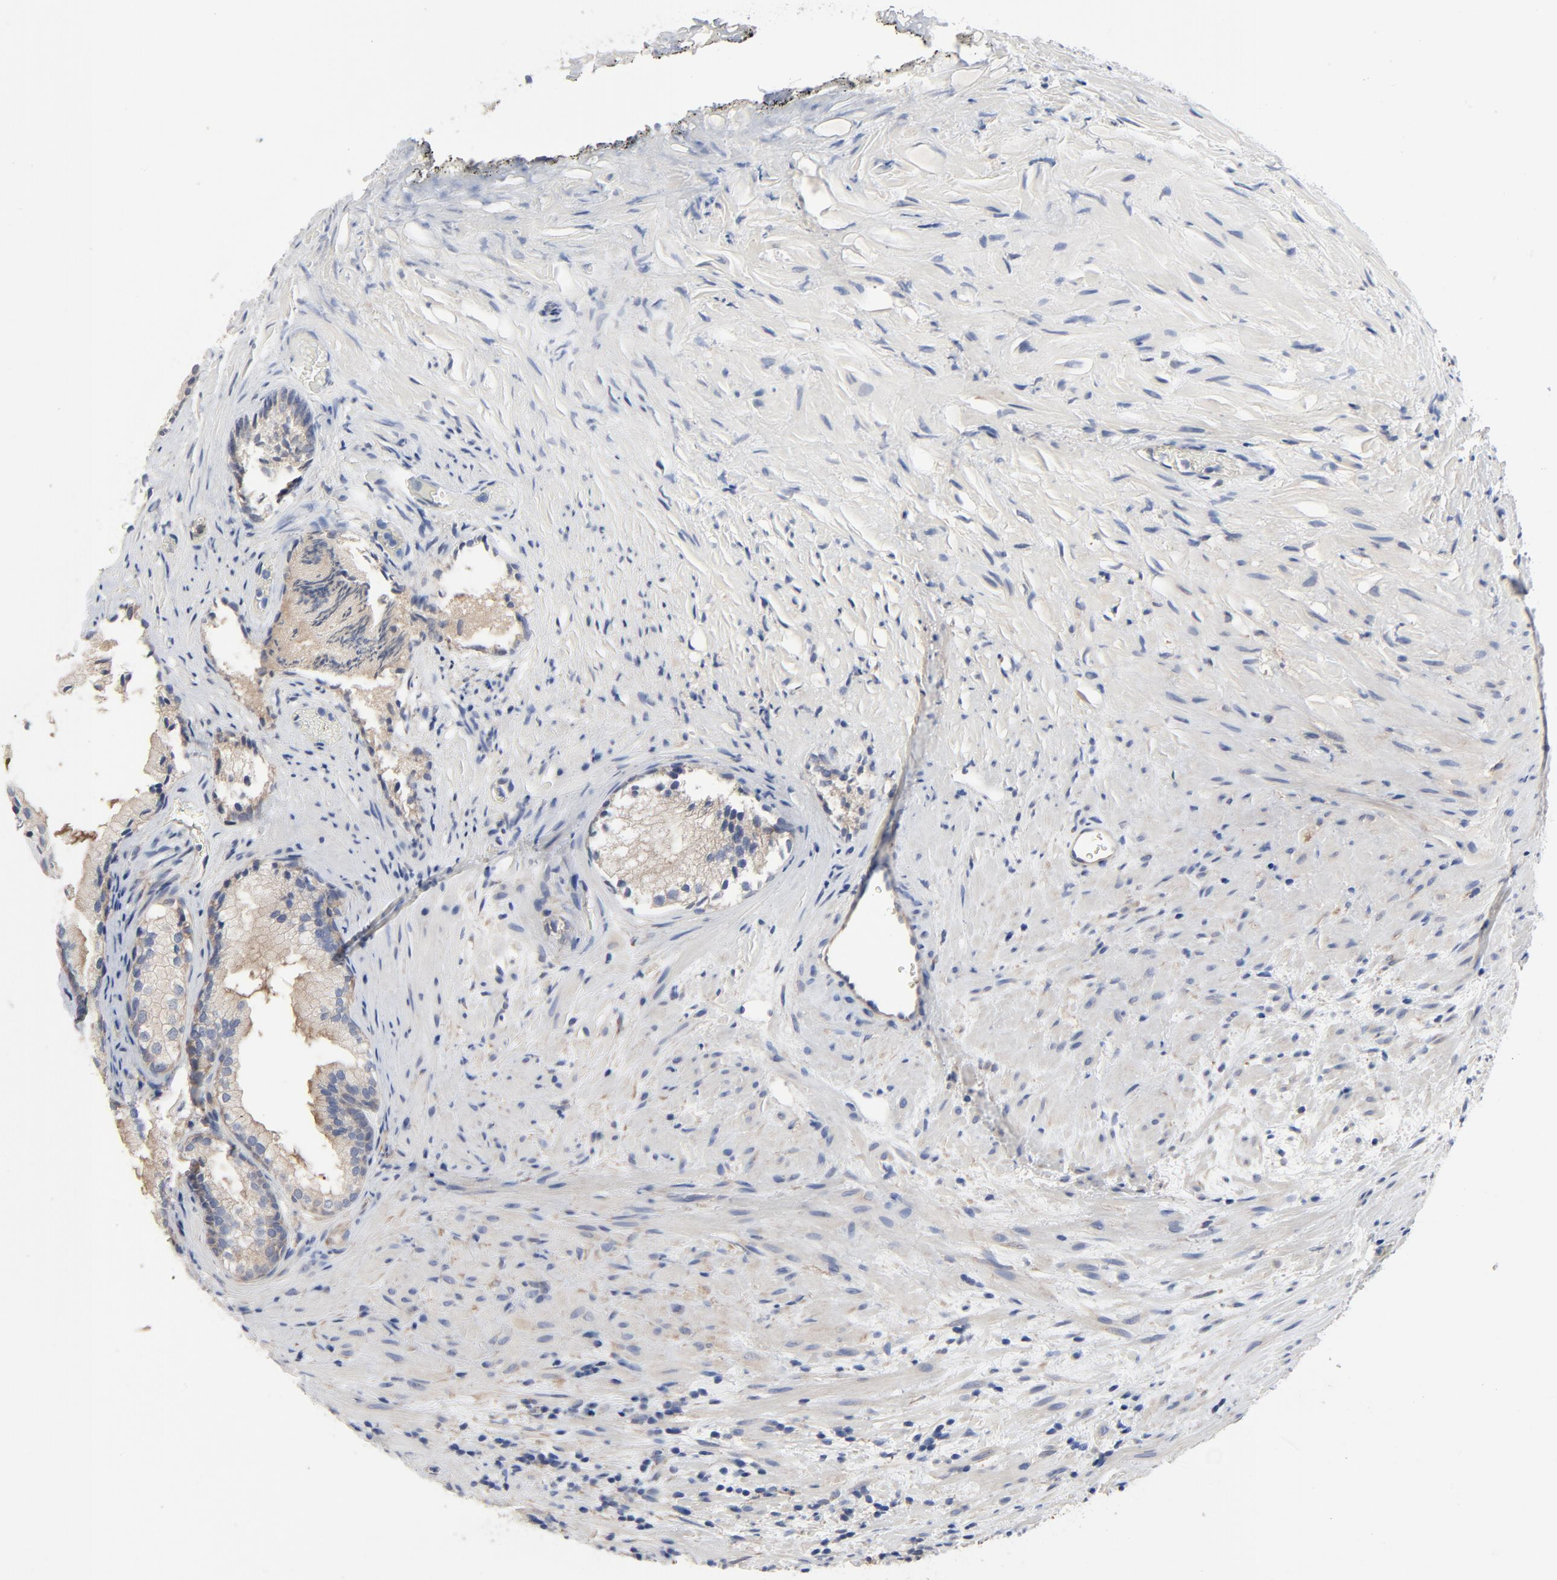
{"staining": {"intensity": "weak", "quantity": ">75%", "location": "cytoplasmic/membranous"}, "tissue": "prostate", "cell_type": "Glandular cells", "image_type": "normal", "snomed": [{"axis": "morphology", "description": "Normal tissue, NOS"}, {"axis": "topography", "description": "Prostate"}], "caption": "Immunohistochemistry (IHC) histopathology image of unremarkable human prostate stained for a protein (brown), which reveals low levels of weak cytoplasmic/membranous staining in approximately >75% of glandular cells.", "gene": "DYNLT3", "patient": {"sex": "male", "age": 76}}